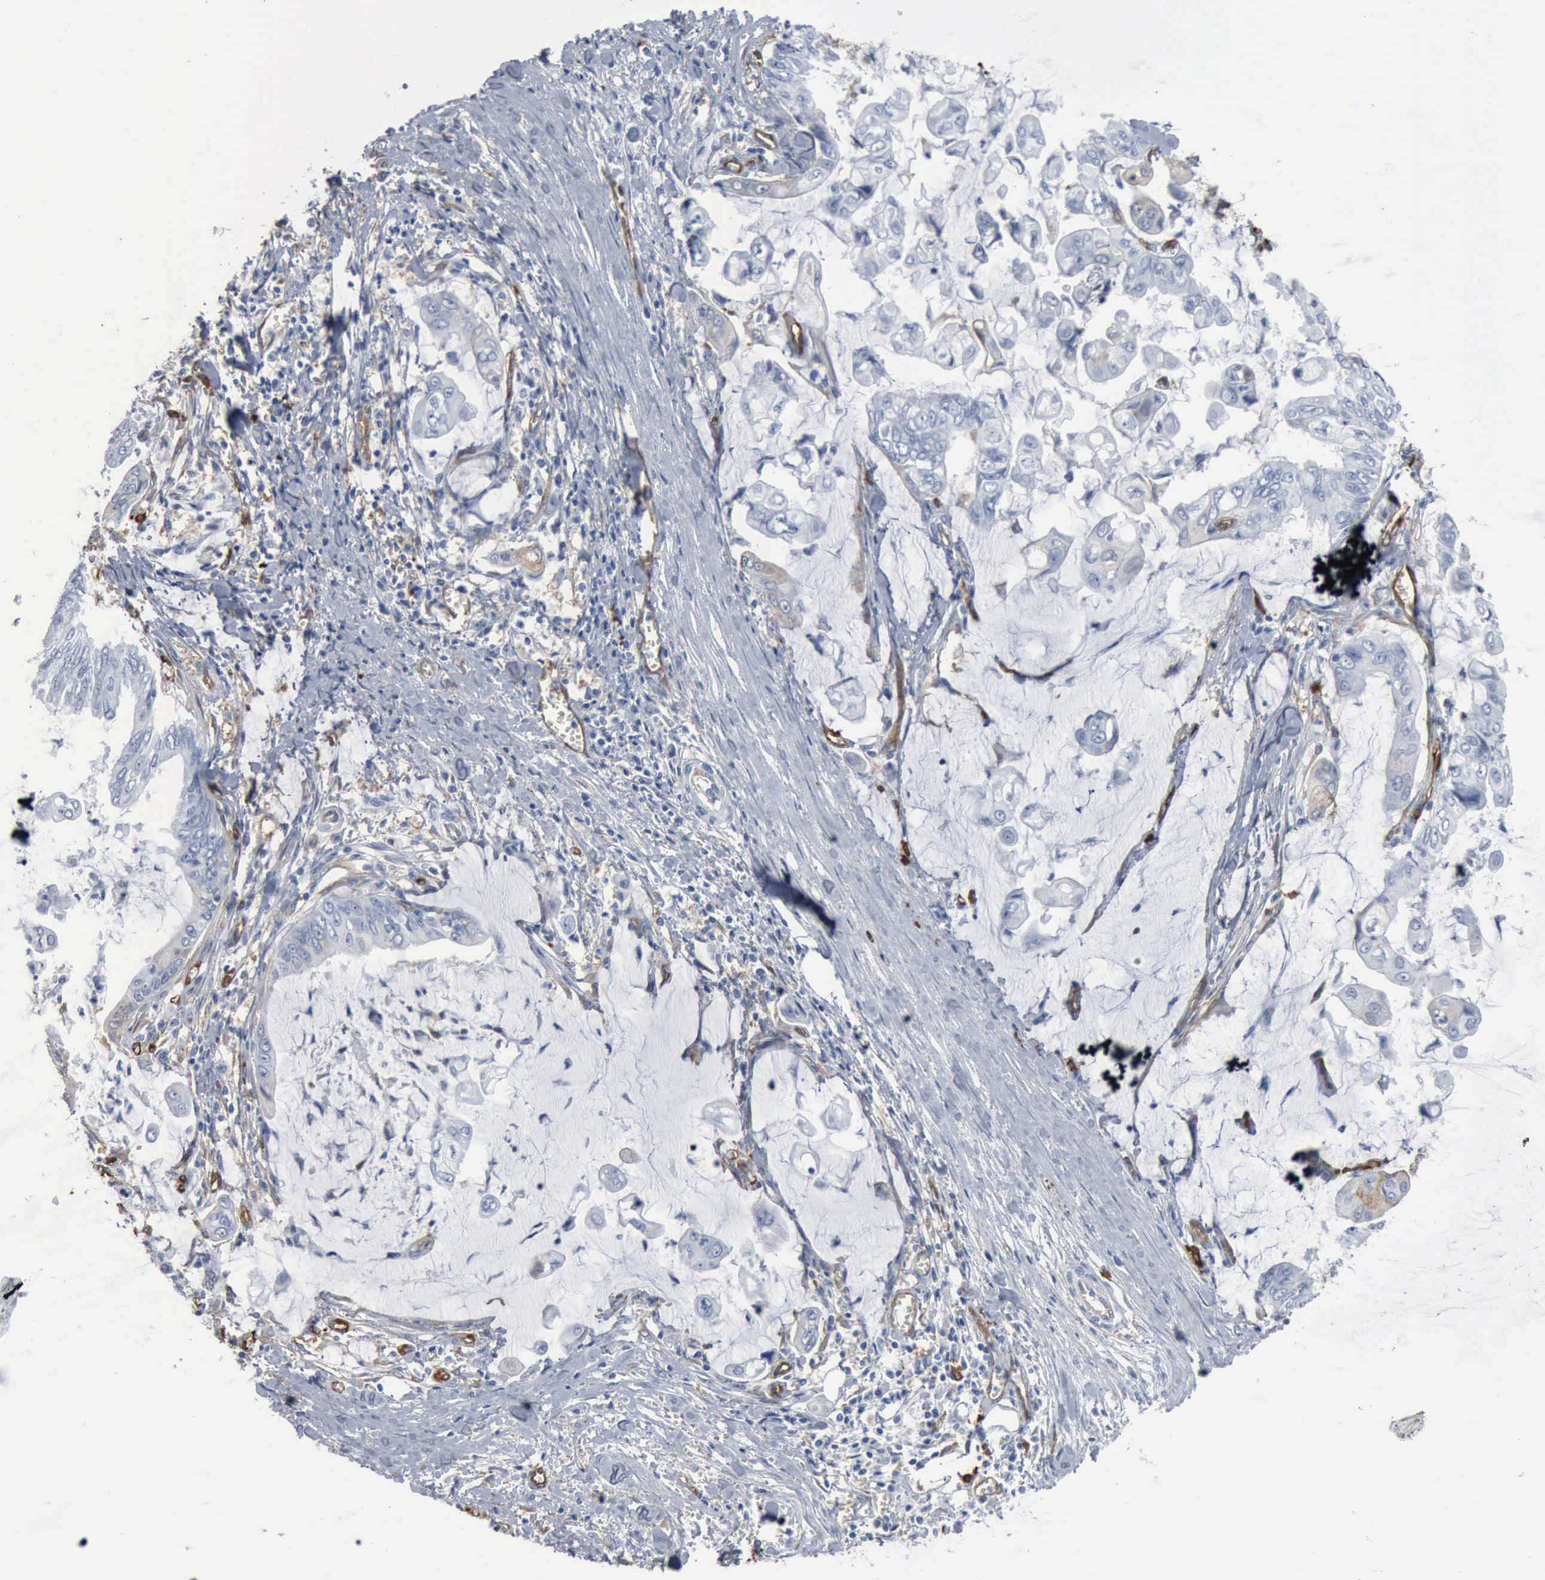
{"staining": {"intensity": "negative", "quantity": "none", "location": "none"}, "tissue": "stomach cancer", "cell_type": "Tumor cells", "image_type": "cancer", "snomed": [{"axis": "morphology", "description": "Adenocarcinoma, NOS"}, {"axis": "topography", "description": "Stomach, upper"}], "caption": "The IHC histopathology image has no significant expression in tumor cells of stomach adenocarcinoma tissue. The staining was performed using DAB to visualize the protein expression in brown, while the nuclei were stained in blue with hematoxylin (Magnification: 20x).", "gene": "FSCN1", "patient": {"sex": "male", "age": 80}}